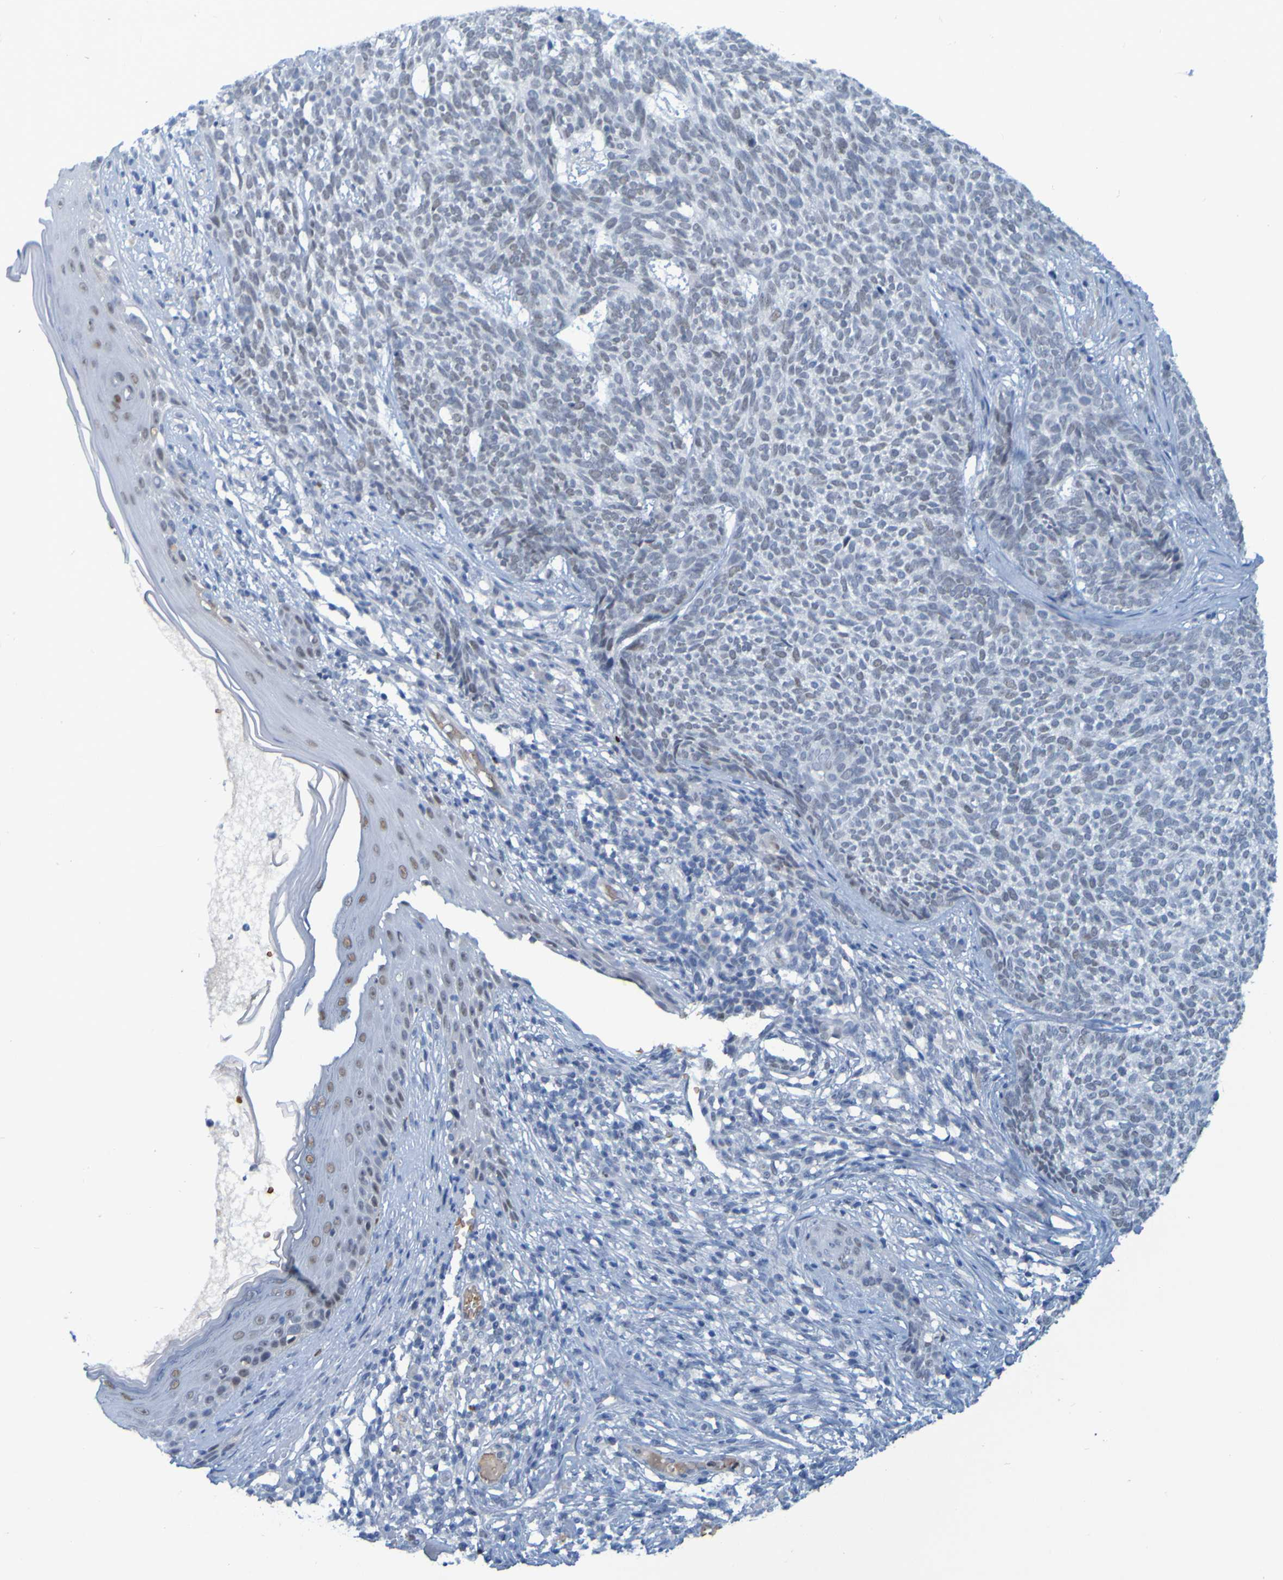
{"staining": {"intensity": "negative", "quantity": "none", "location": "none"}, "tissue": "skin cancer", "cell_type": "Tumor cells", "image_type": "cancer", "snomed": [{"axis": "morphology", "description": "Basal cell carcinoma"}, {"axis": "topography", "description": "Skin"}], "caption": "Immunohistochemical staining of skin basal cell carcinoma displays no significant staining in tumor cells. (DAB immunohistochemistry (IHC), high magnification).", "gene": "USP36", "patient": {"sex": "female", "age": 84}}